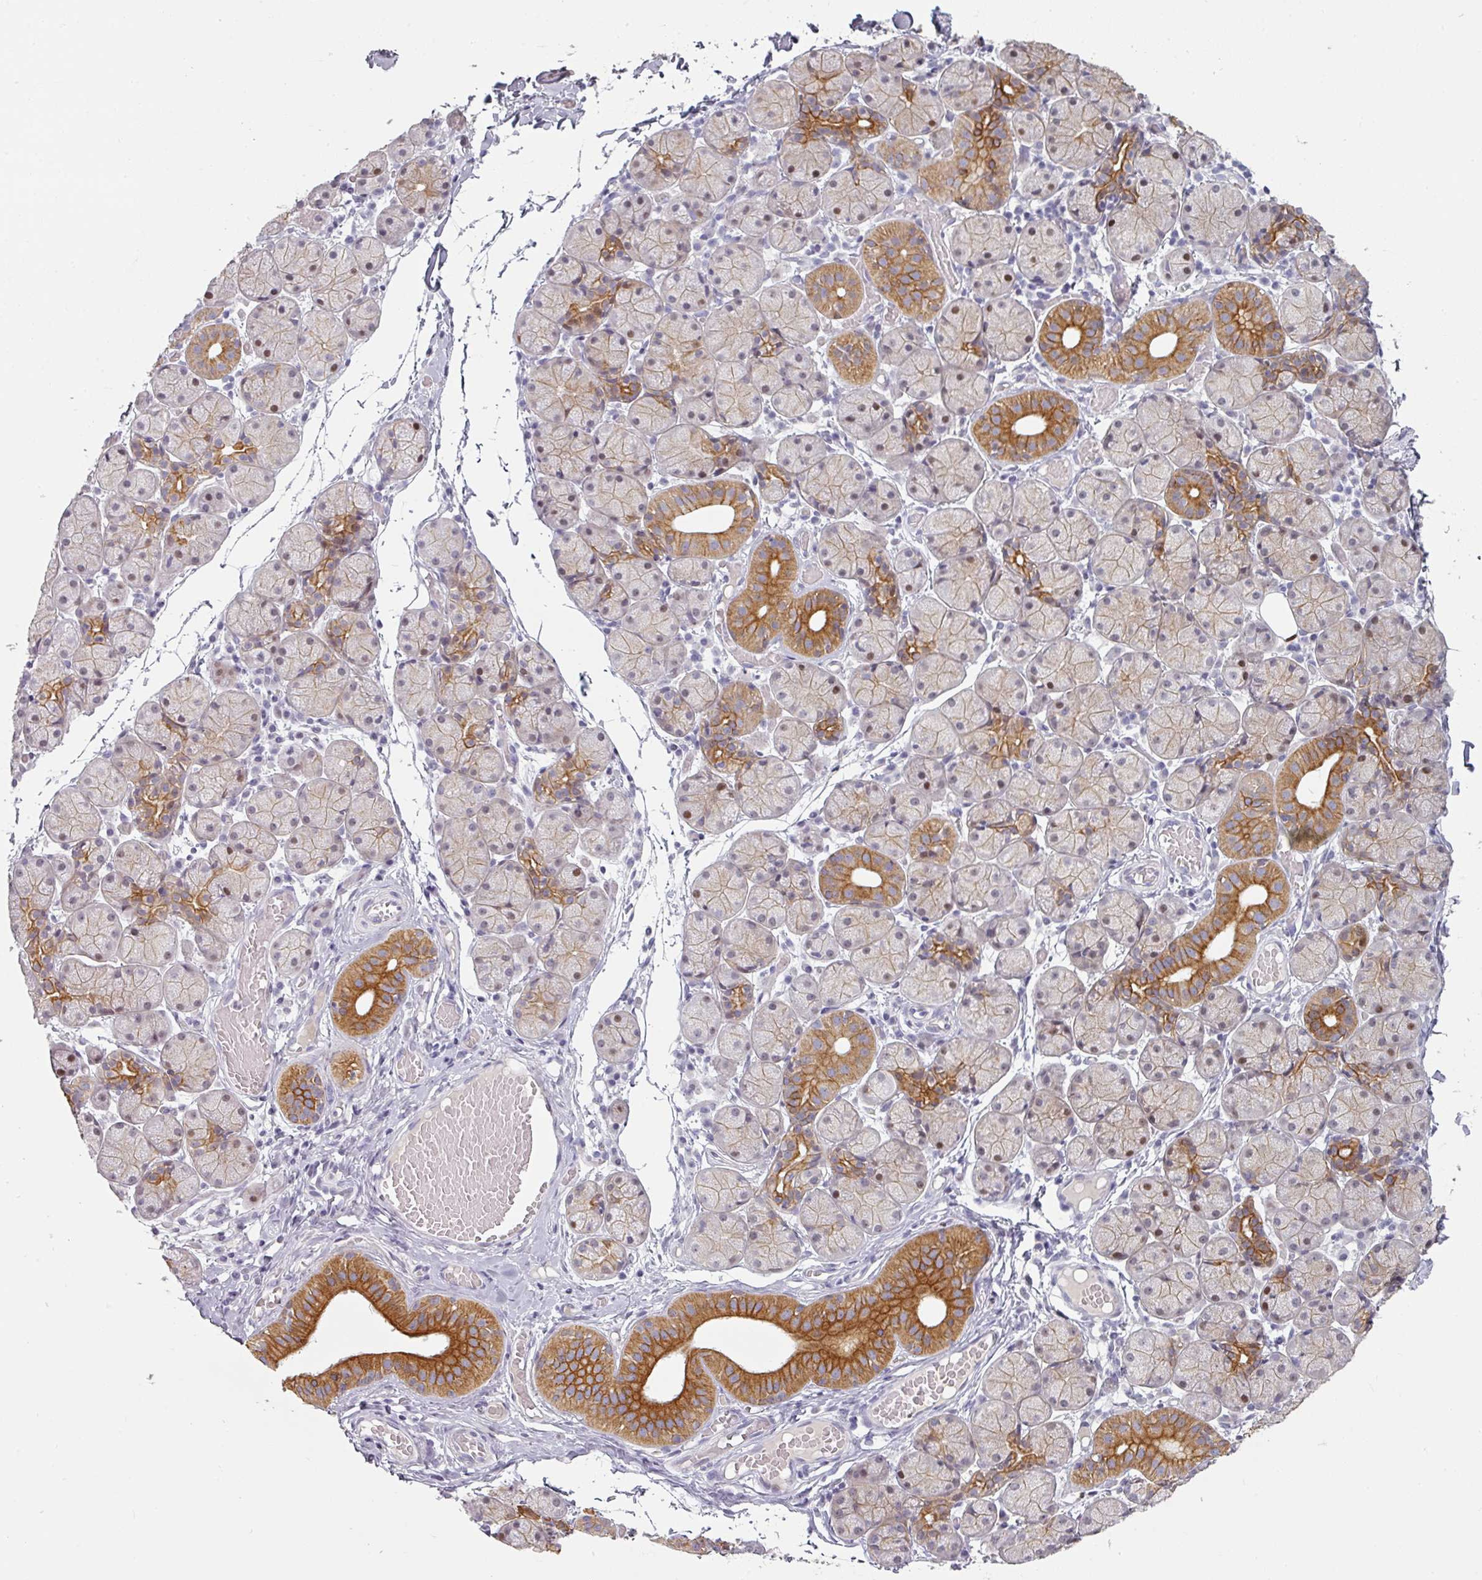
{"staining": {"intensity": "strong", "quantity": "<25%", "location": "cytoplasmic/membranous"}, "tissue": "salivary gland", "cell_type": "Glandular cells", "image_type": "normal", "snomed": [{"axis": "morphology", "description": "Normal tissue, NOS"}, {"axis": "topography", "description": "Salivary gland"}], "caption": "Brown immunohistochemical staining in benign salivary gland displays strong cytoplasmic/membranous positivity in approximately <25% of glandular cells. (Stains: DAB in brown, nuclei in blue, Microscopy: brightfield microscopy at high magnification).", "gene": "GTF2H3", "patient": {"sex": "female", "age": 24}}